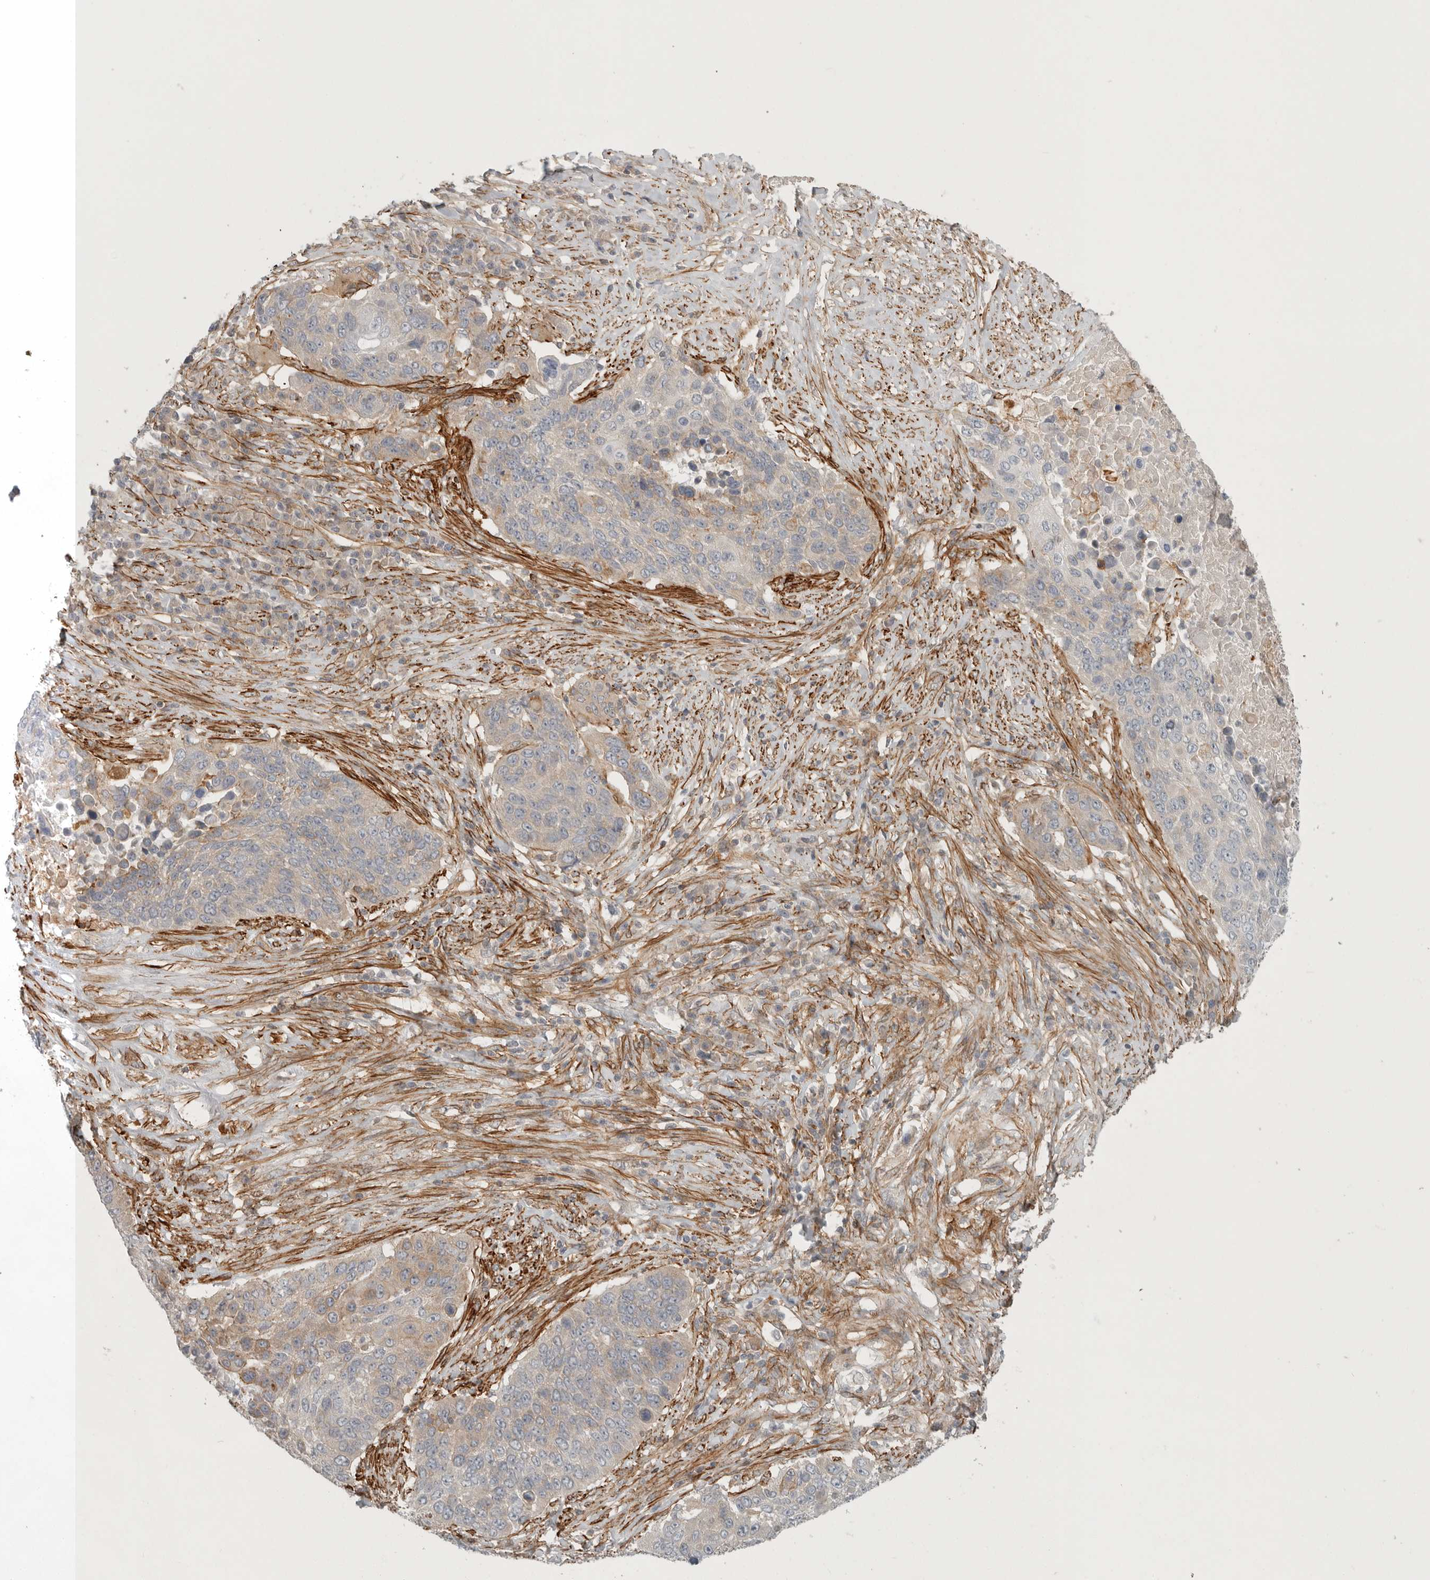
{"staining": {"intensity": "weak", "quantity": "<25%", "location": "cytoplasmic/membranous"}, "tissue": "lung cancer", "cell_type": "Tumor cells", "image_type": "cancer", "snomed": [{"axis": "morphology", "description": "Squamous cell carcinoma, NOS"}, {"axis": "topography", "description": "Lung"}], "caption": "Photomicrograph shows no significant protein positivity in tumor cells of lung squamous cell carcinoma. The staining was performed using DAB to visualize the protein expression in brown, while the nuclei were stained in blue with hematoxylin (Magnification: 20x).", "gene": "LONRF1", "patient": {"sex": "male", "age": 66}}